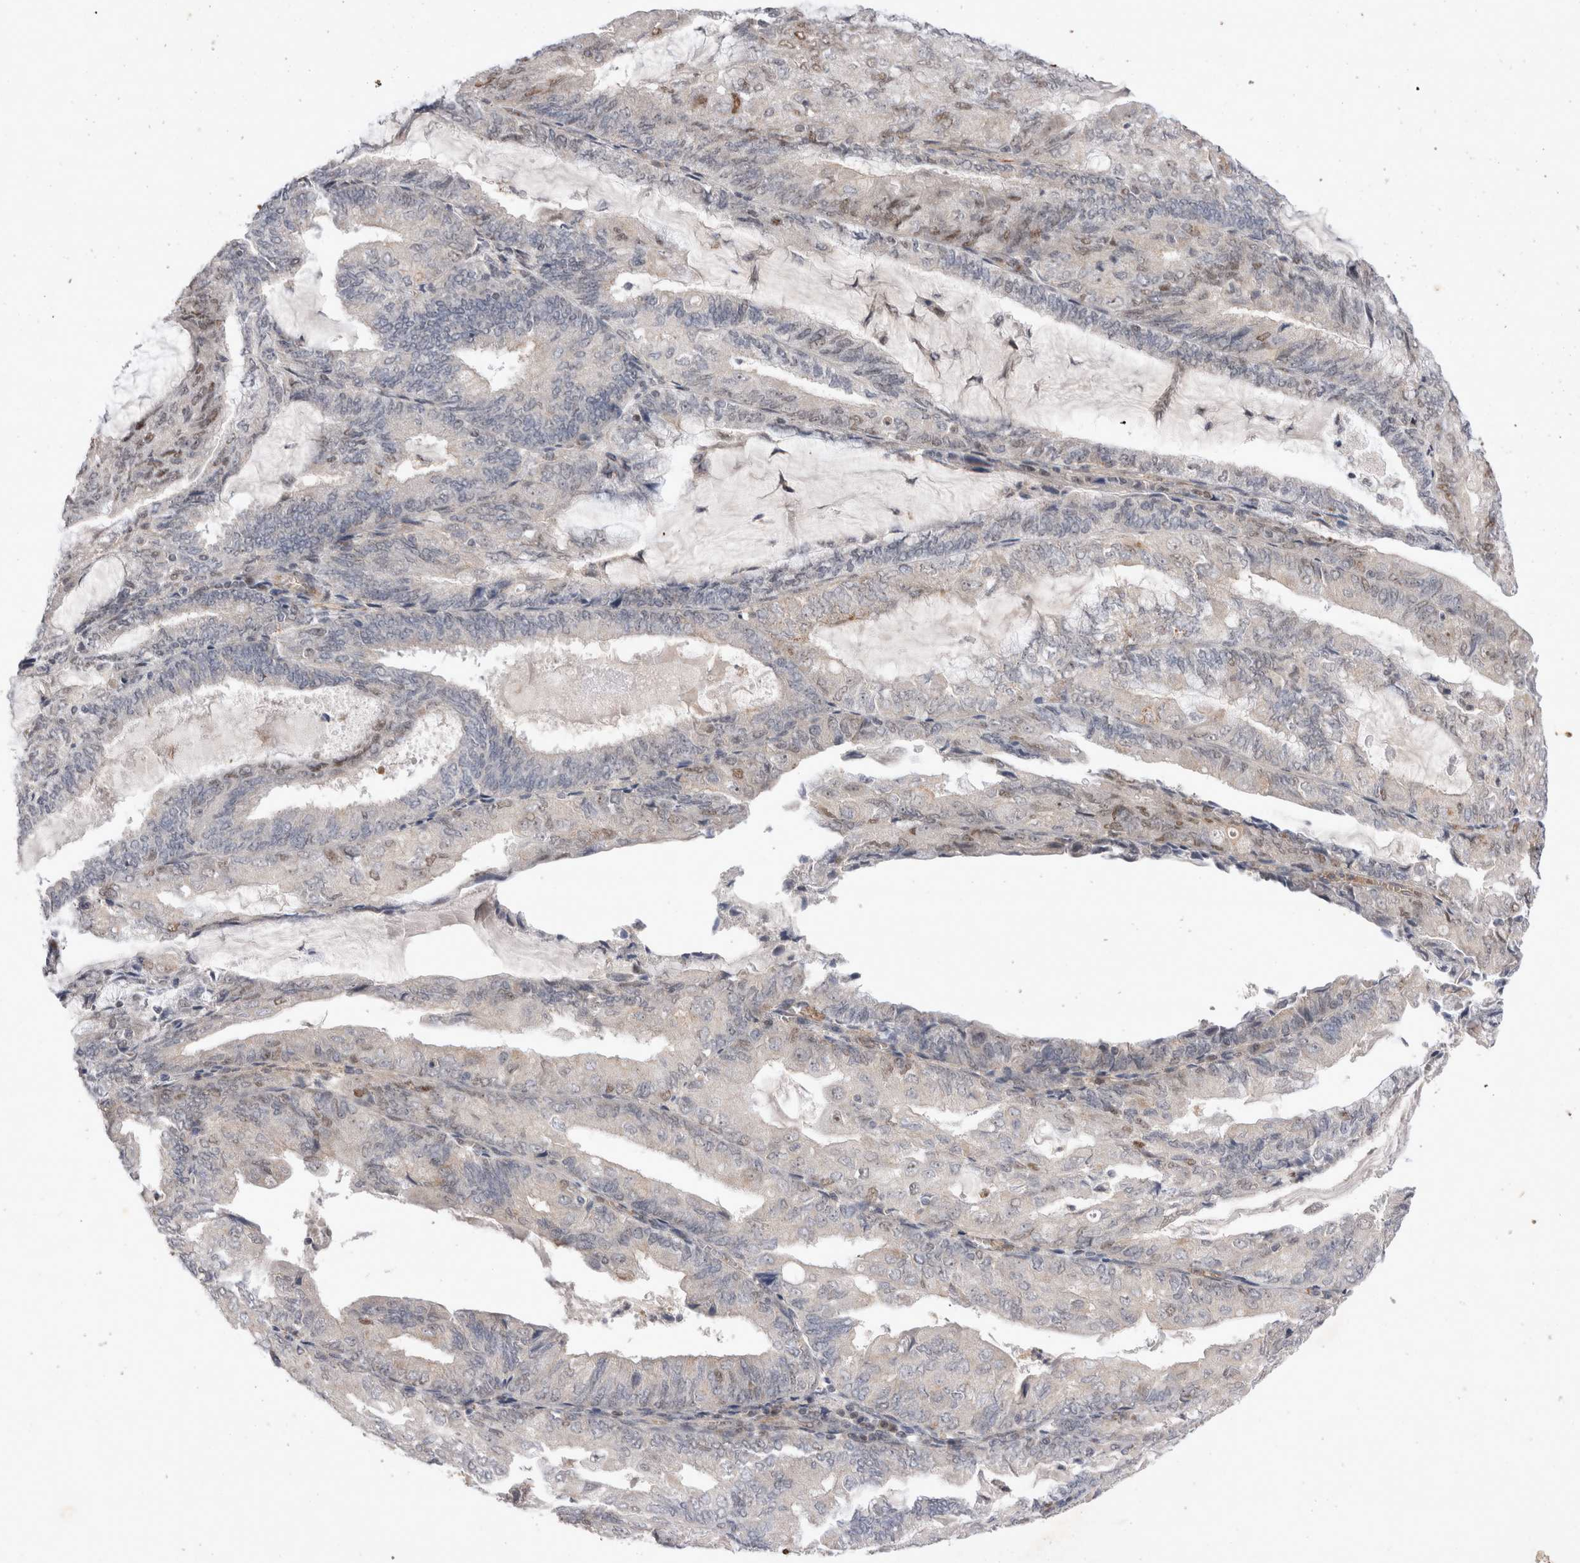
{"staining": {"intensity": "weak", "quantity": "<25%", "location": "nuclear"}, "tissue": "endometrial cancer", "cell_type": "Tumor cells", "image_type": "cancer", "snomed": [{"axis": "morphology", "description": "Adenocarcinoma, NOS"}, {"axis": "topography", "description": "Endometrium"}], "caption": "This is an immunohistochemistry micrograph of human endometrial adenocarcinoma. There is no staining in tumor cells.", "gene": "STK11", "patient": {"sex": "female", "age": 81}}